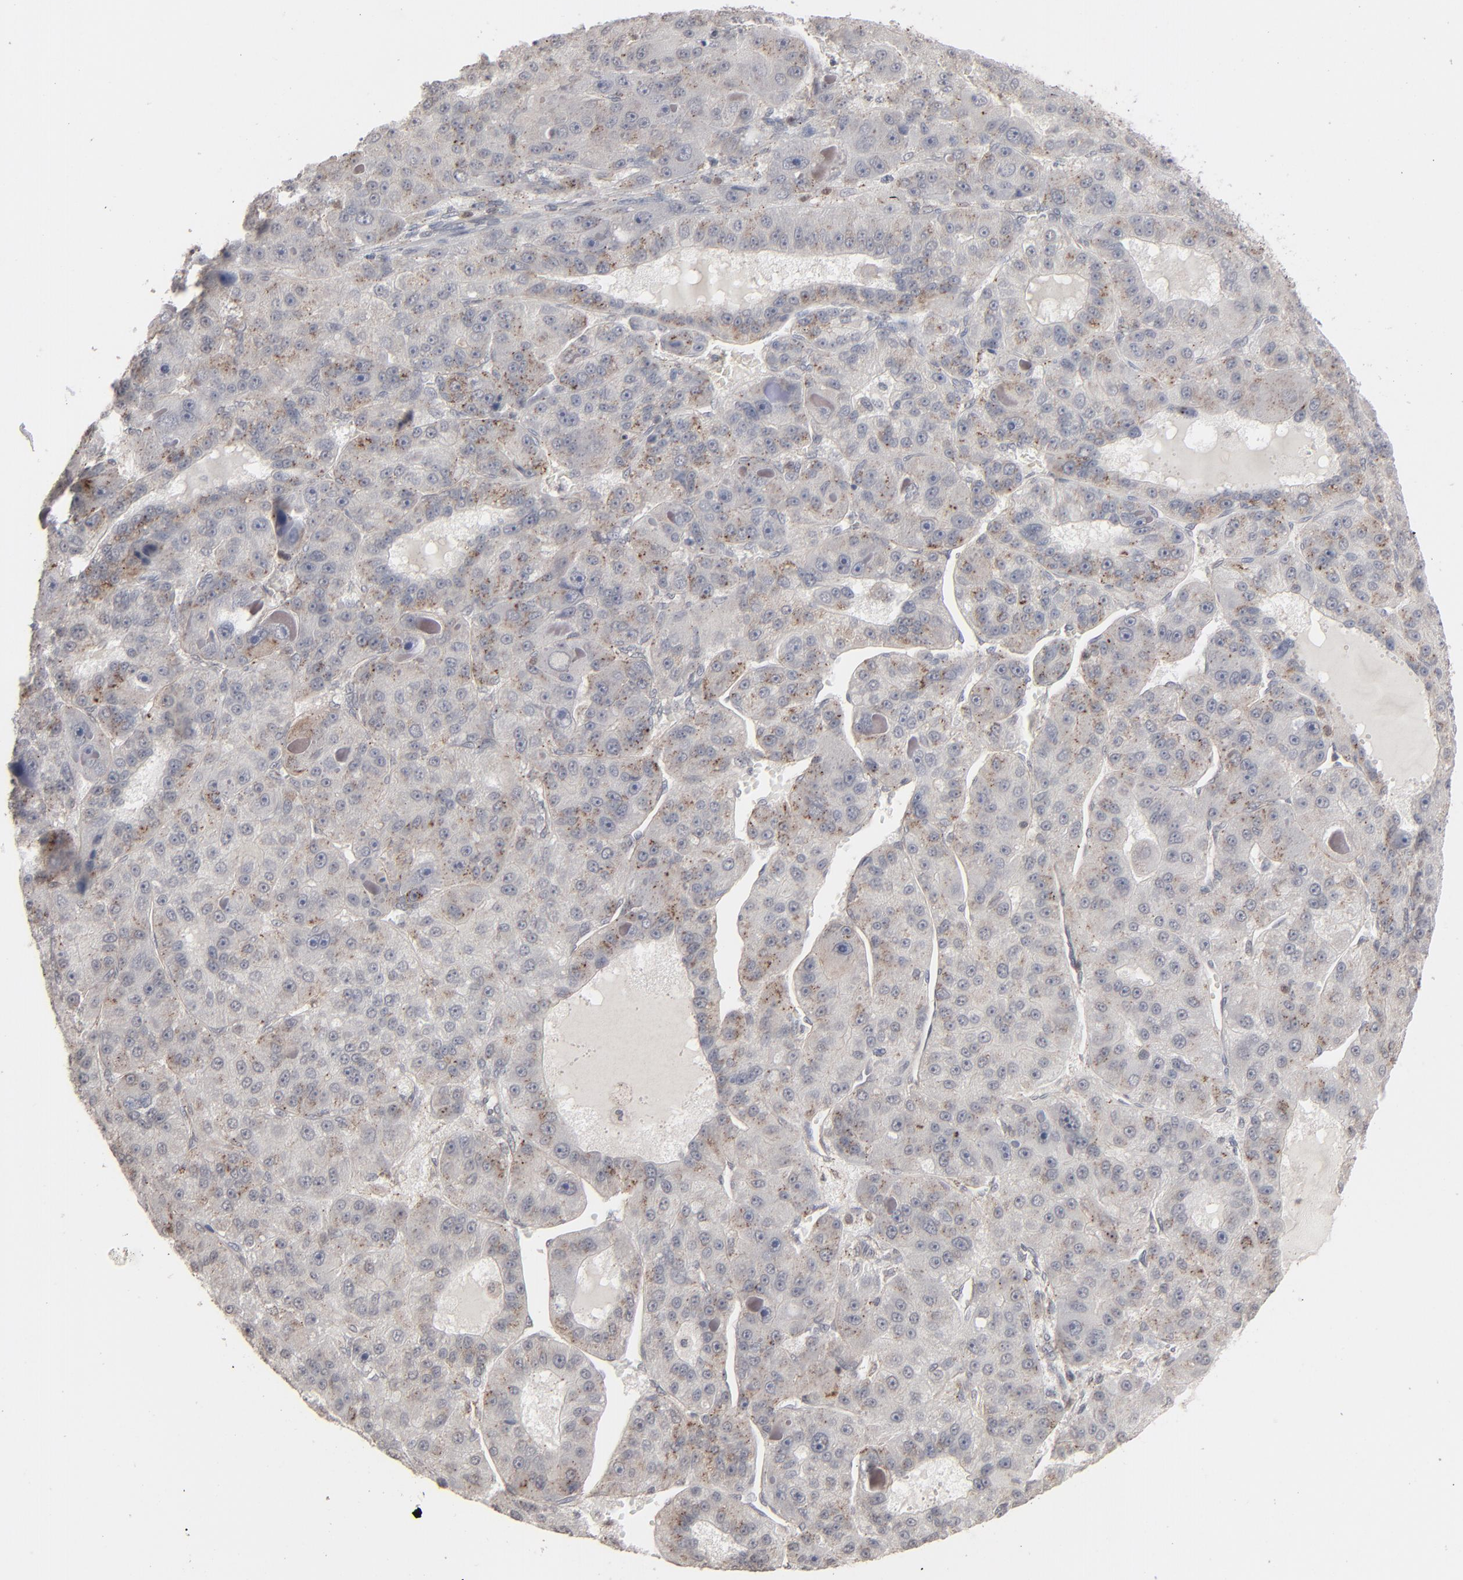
{"staining": {"intensity": "moderate", "quantity": "25%-75%", "location": "cytoplasmic/membranous"}, "tissue": "liver cancer", "cell_type": "Tumor cells", "image_type": "cancer", "snomed": [{"axis": "morphology", "description": "Carcinoma, Hepatocellular, NOS"}, {"axis": "topography", "description": "Liver"}], "caption": "There is medium levels of moderate cytoplasmic/membranous expression in tumor cells of liver cancer, as demonstrated by immunohistochemical staining (brown color).", "gene": "STAT4", "patient": {"sex": "male", "age": 76}}